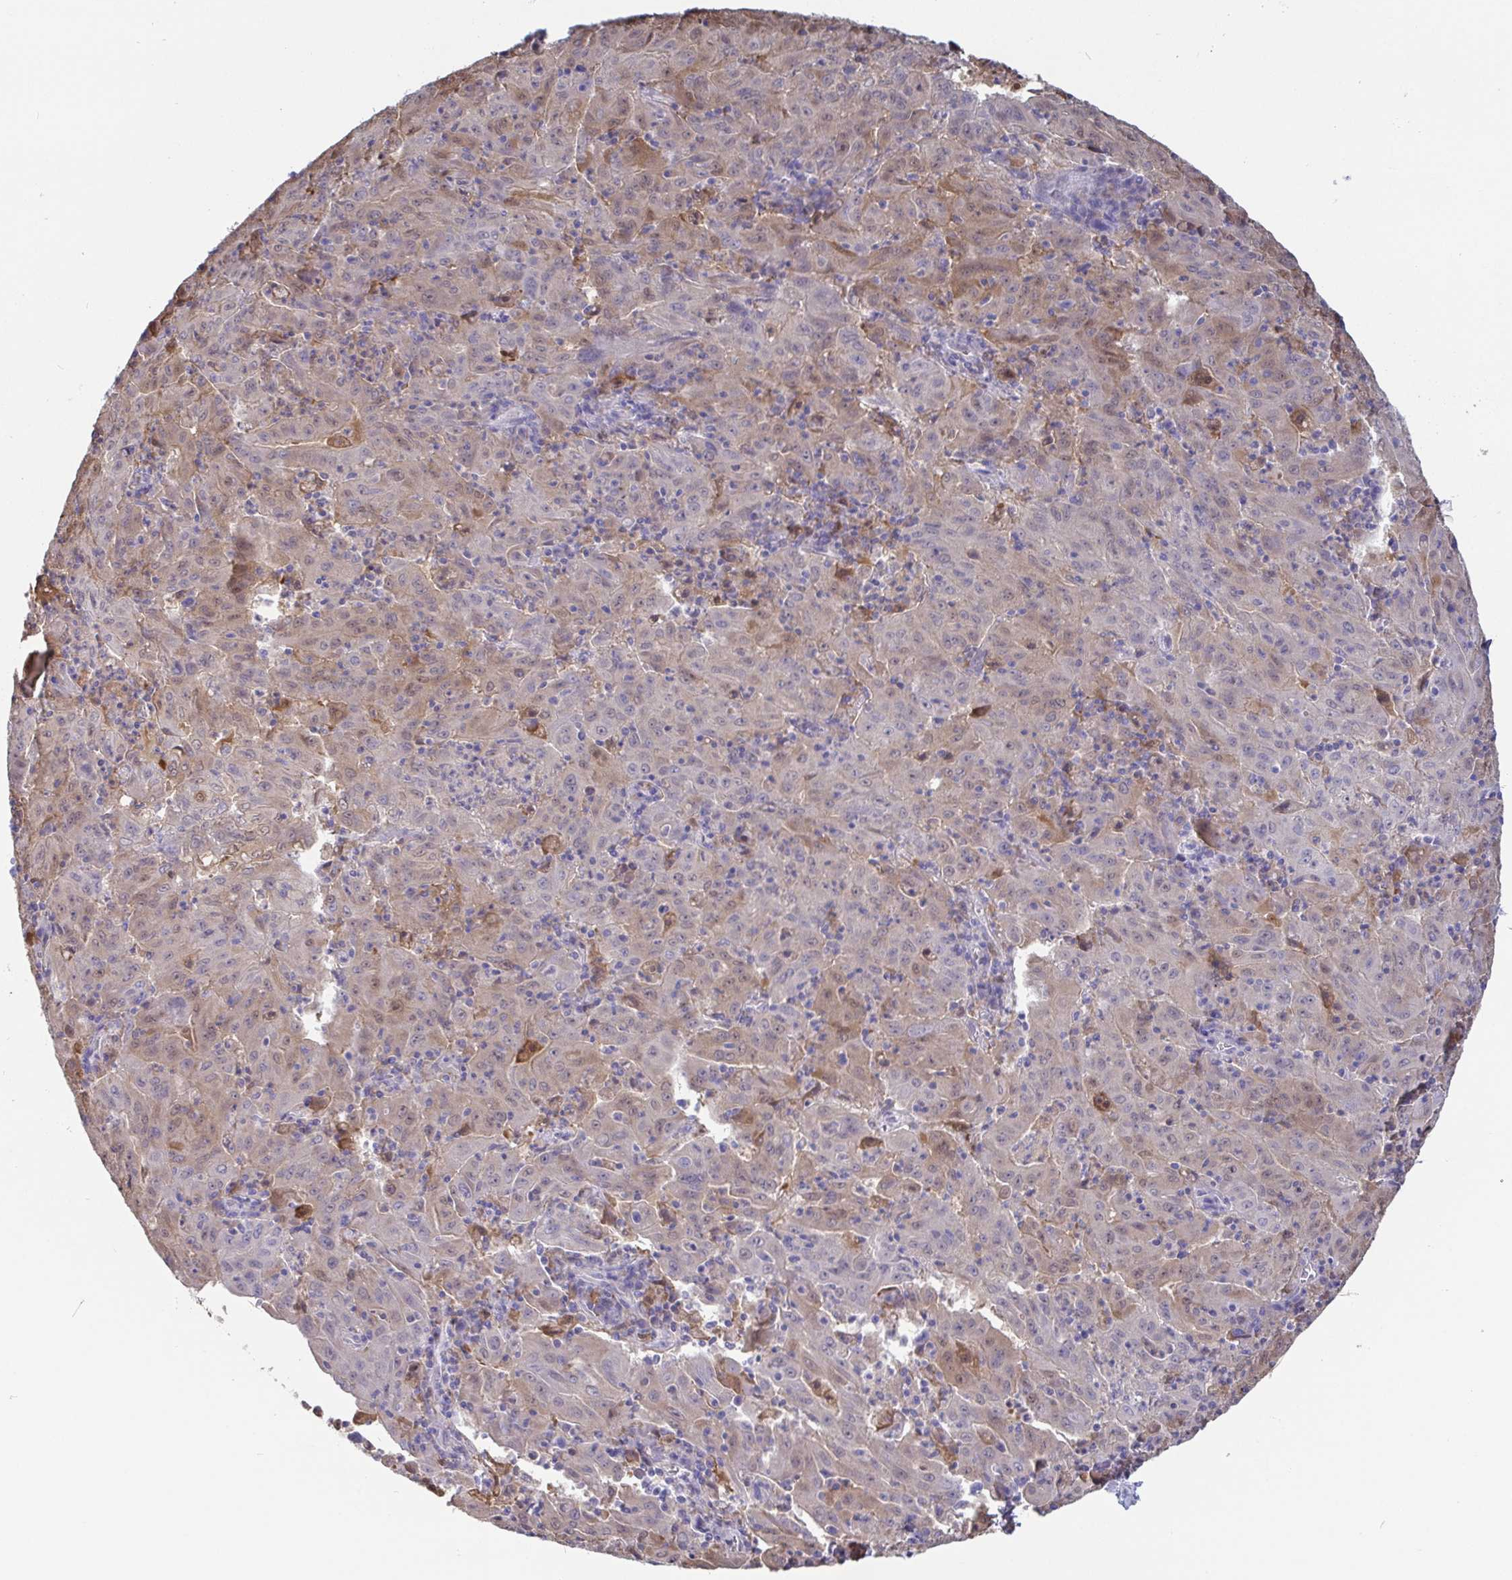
{"staining": {"intensity": "weak", "quantity": "<25%", "location": "cytoplasmic/membranous,nuclear"}, "tissue": "pancreatic cancer", "cell_type": "Tumor cells", "image_type": "cancer", "snomed": [{"axis": "morphology", "description": "Adenocarcinoma, NOS"}, {"axis": "topography", "description": "Pancreas"}], "caption": "DAB immunohistochemical staining of adenocarcinoma (pancreatic) demonstrates no significant staining in tumor cells.", "gene": "IDH1", "patient": {"sex": "male", "age": 63}}